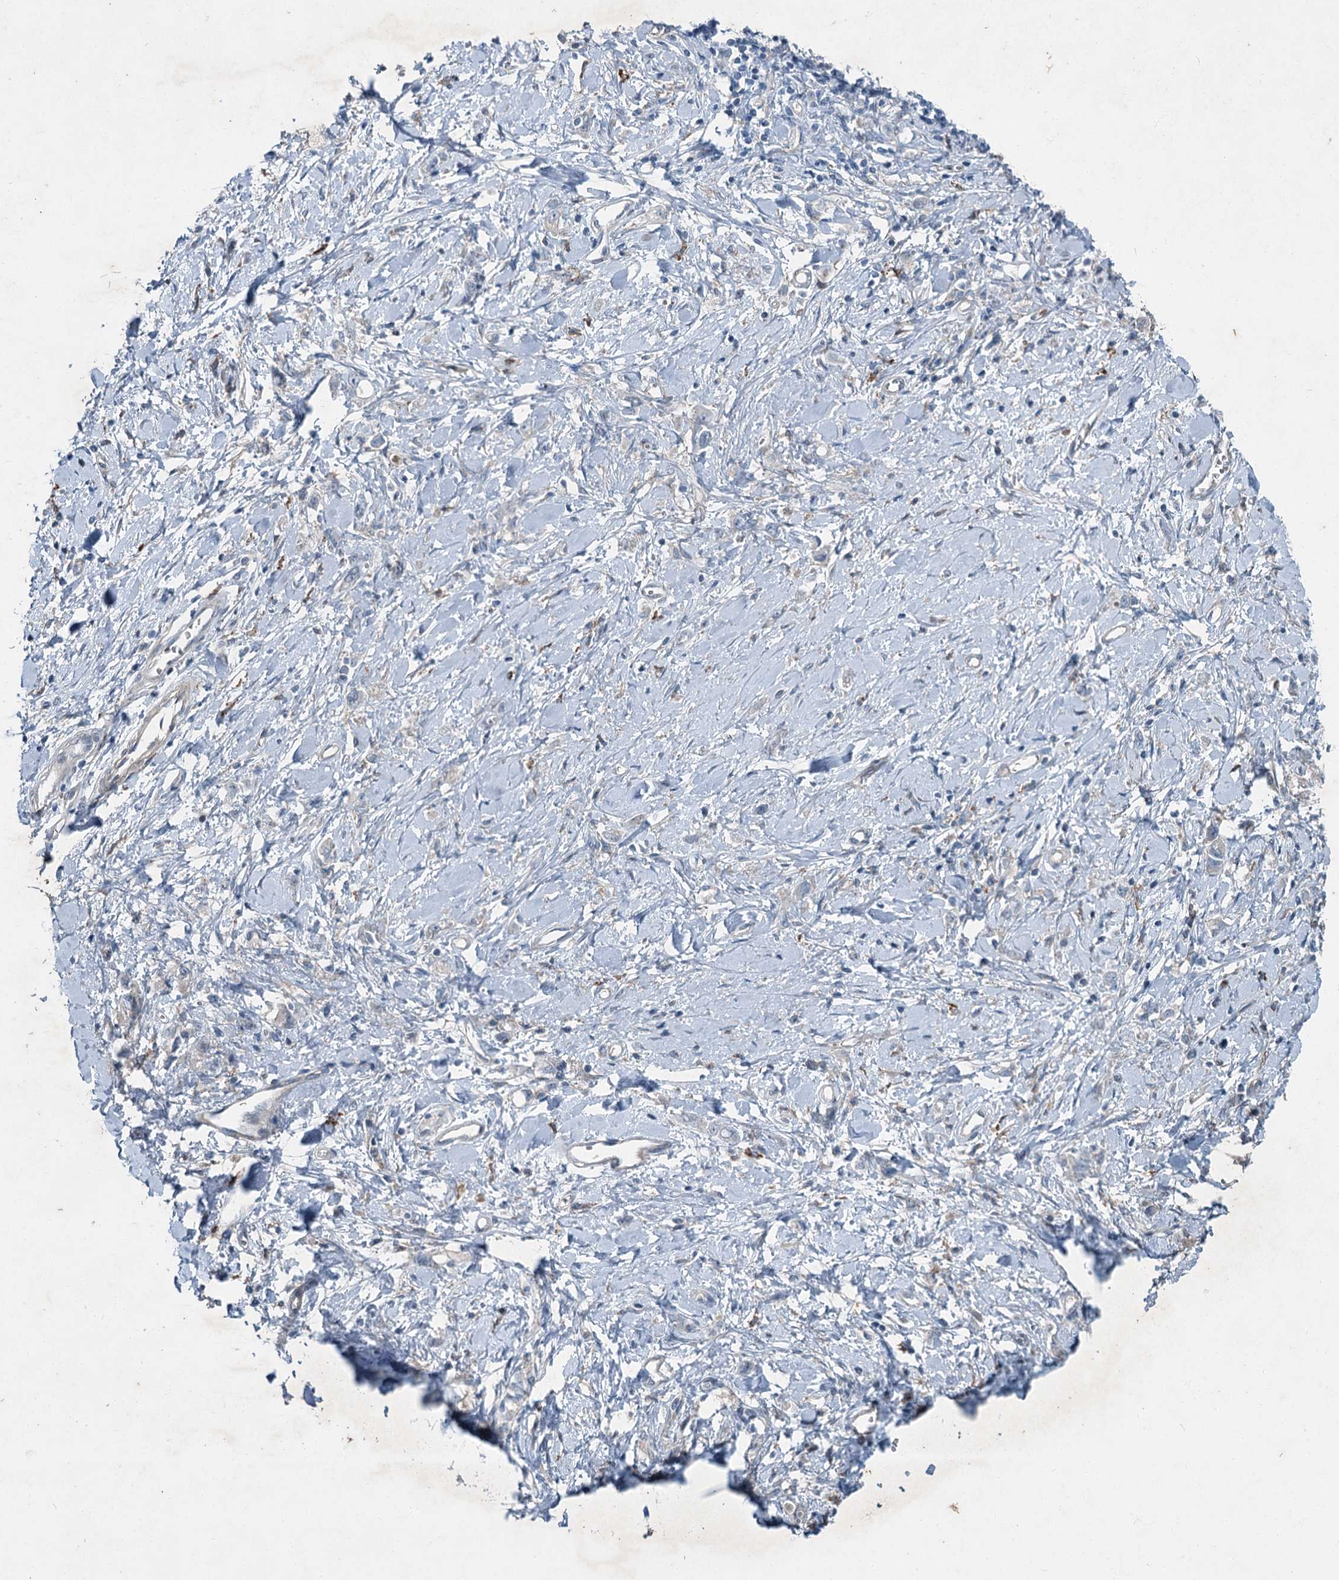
{"staining": {"intensity": "negative", "quantity": "none", "location": "none"}, "tissue": "stomach cancer", "cell_type": "Tumor cells", "image_type": "cancer", "snomed": [{"axis": "morphology", "description": "Adenocarcinoma, NOS"}, {"axis": "topography", "description": "Stomach"}], "caption": "Tumor cells are negative for brown protein staining in stomach cancer.", "gene": "AXL", "patient": {"sex": "female", "age": 76}}